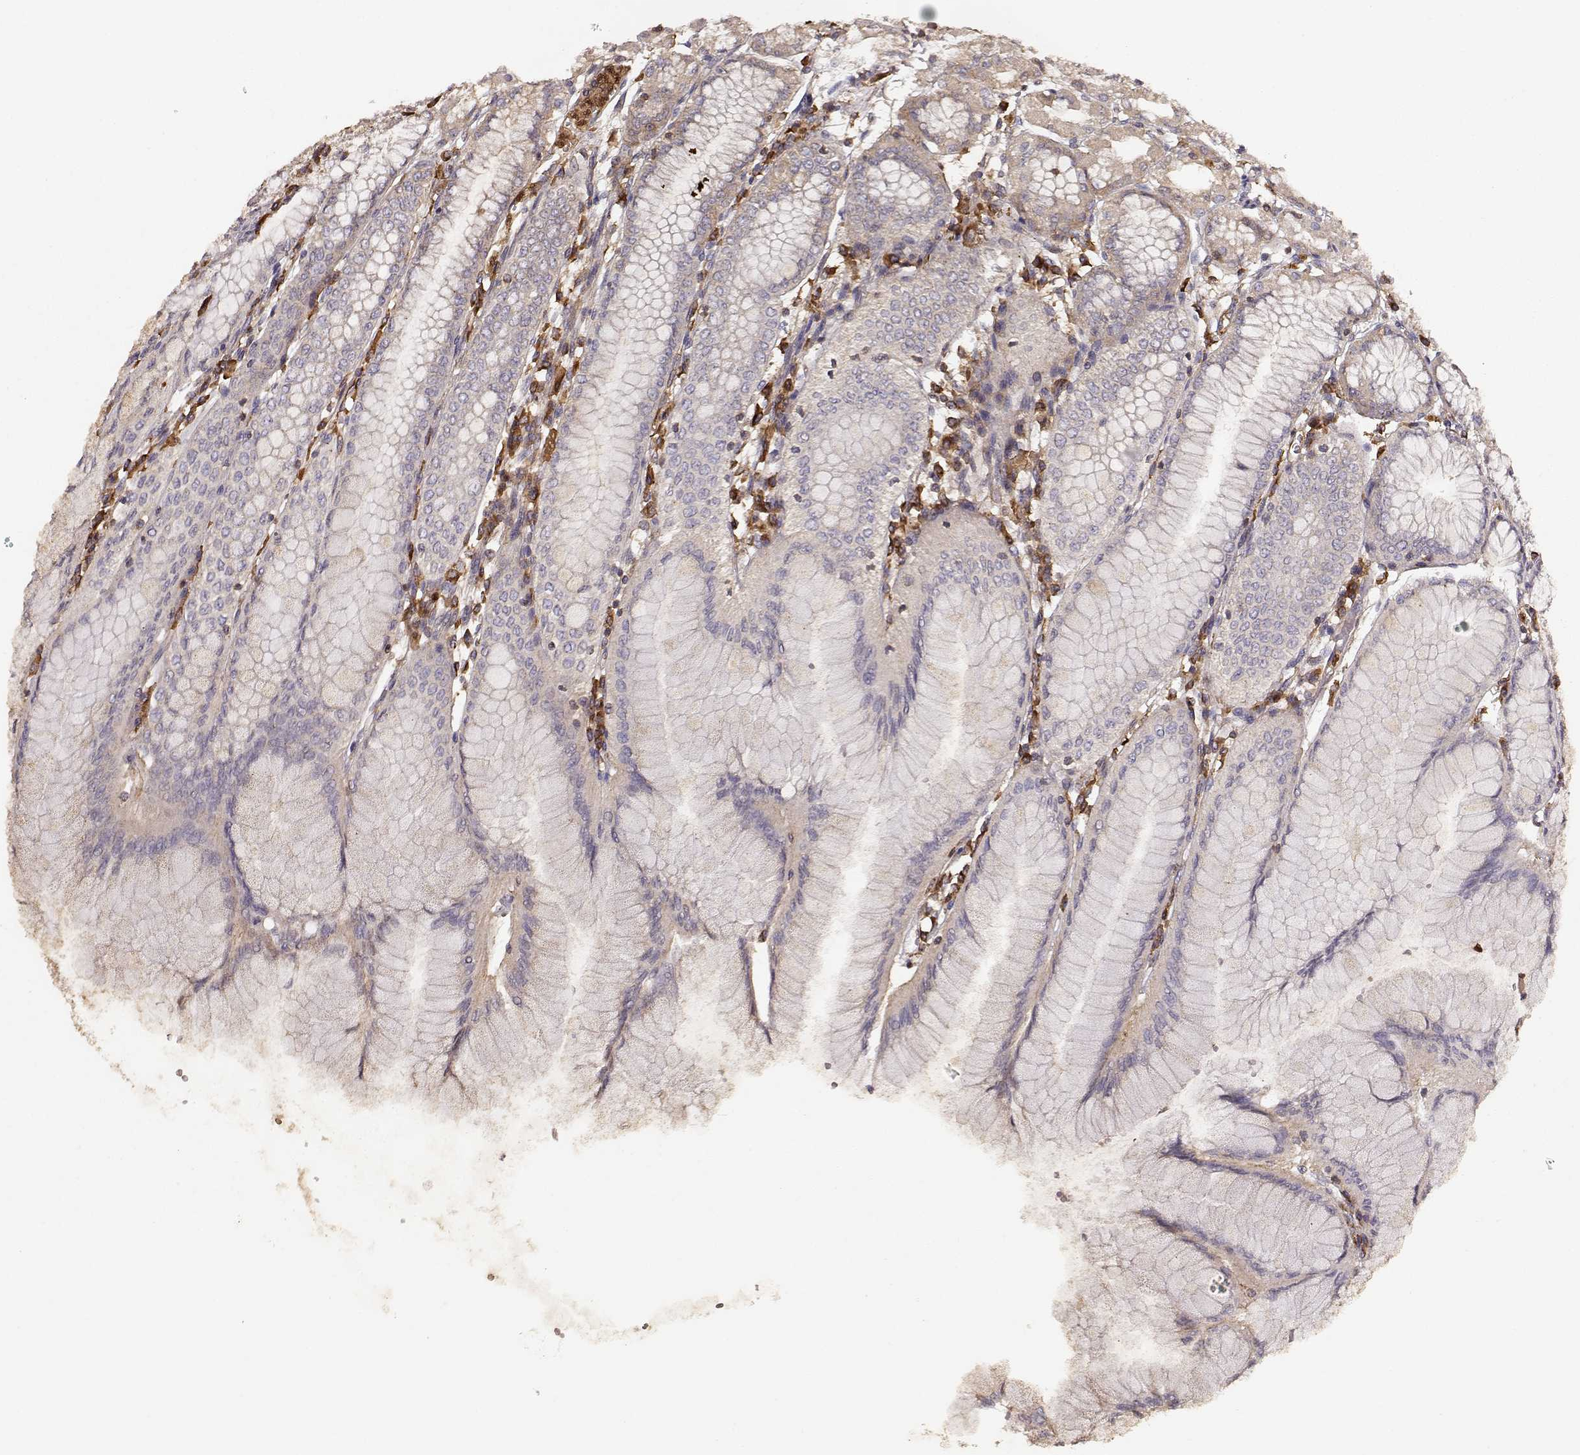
{"staining": {"intensity": "weak", "quantity": "25%-75%", "location": "cytoplasmic/membranous"}, "tissue": "stomach", "cell_type": "Glandular cells", "image_type": "normal", "snomed": [{"axis": "morphology", "description": "Normal tissue, NOS"}, {"axis": "topography", "description": "Skeletal muscle"}, {"axis": "topography", "description": "Stomach"}], "caption": "Immunohistochemical staining of unremarkable stomach reveals weak cytoplasmic/membranous protein positivity in approximately 25%-75% of glandular cells.", "gene": "ARHGEF2", "patient": {"sex": "female", "age": 57}}